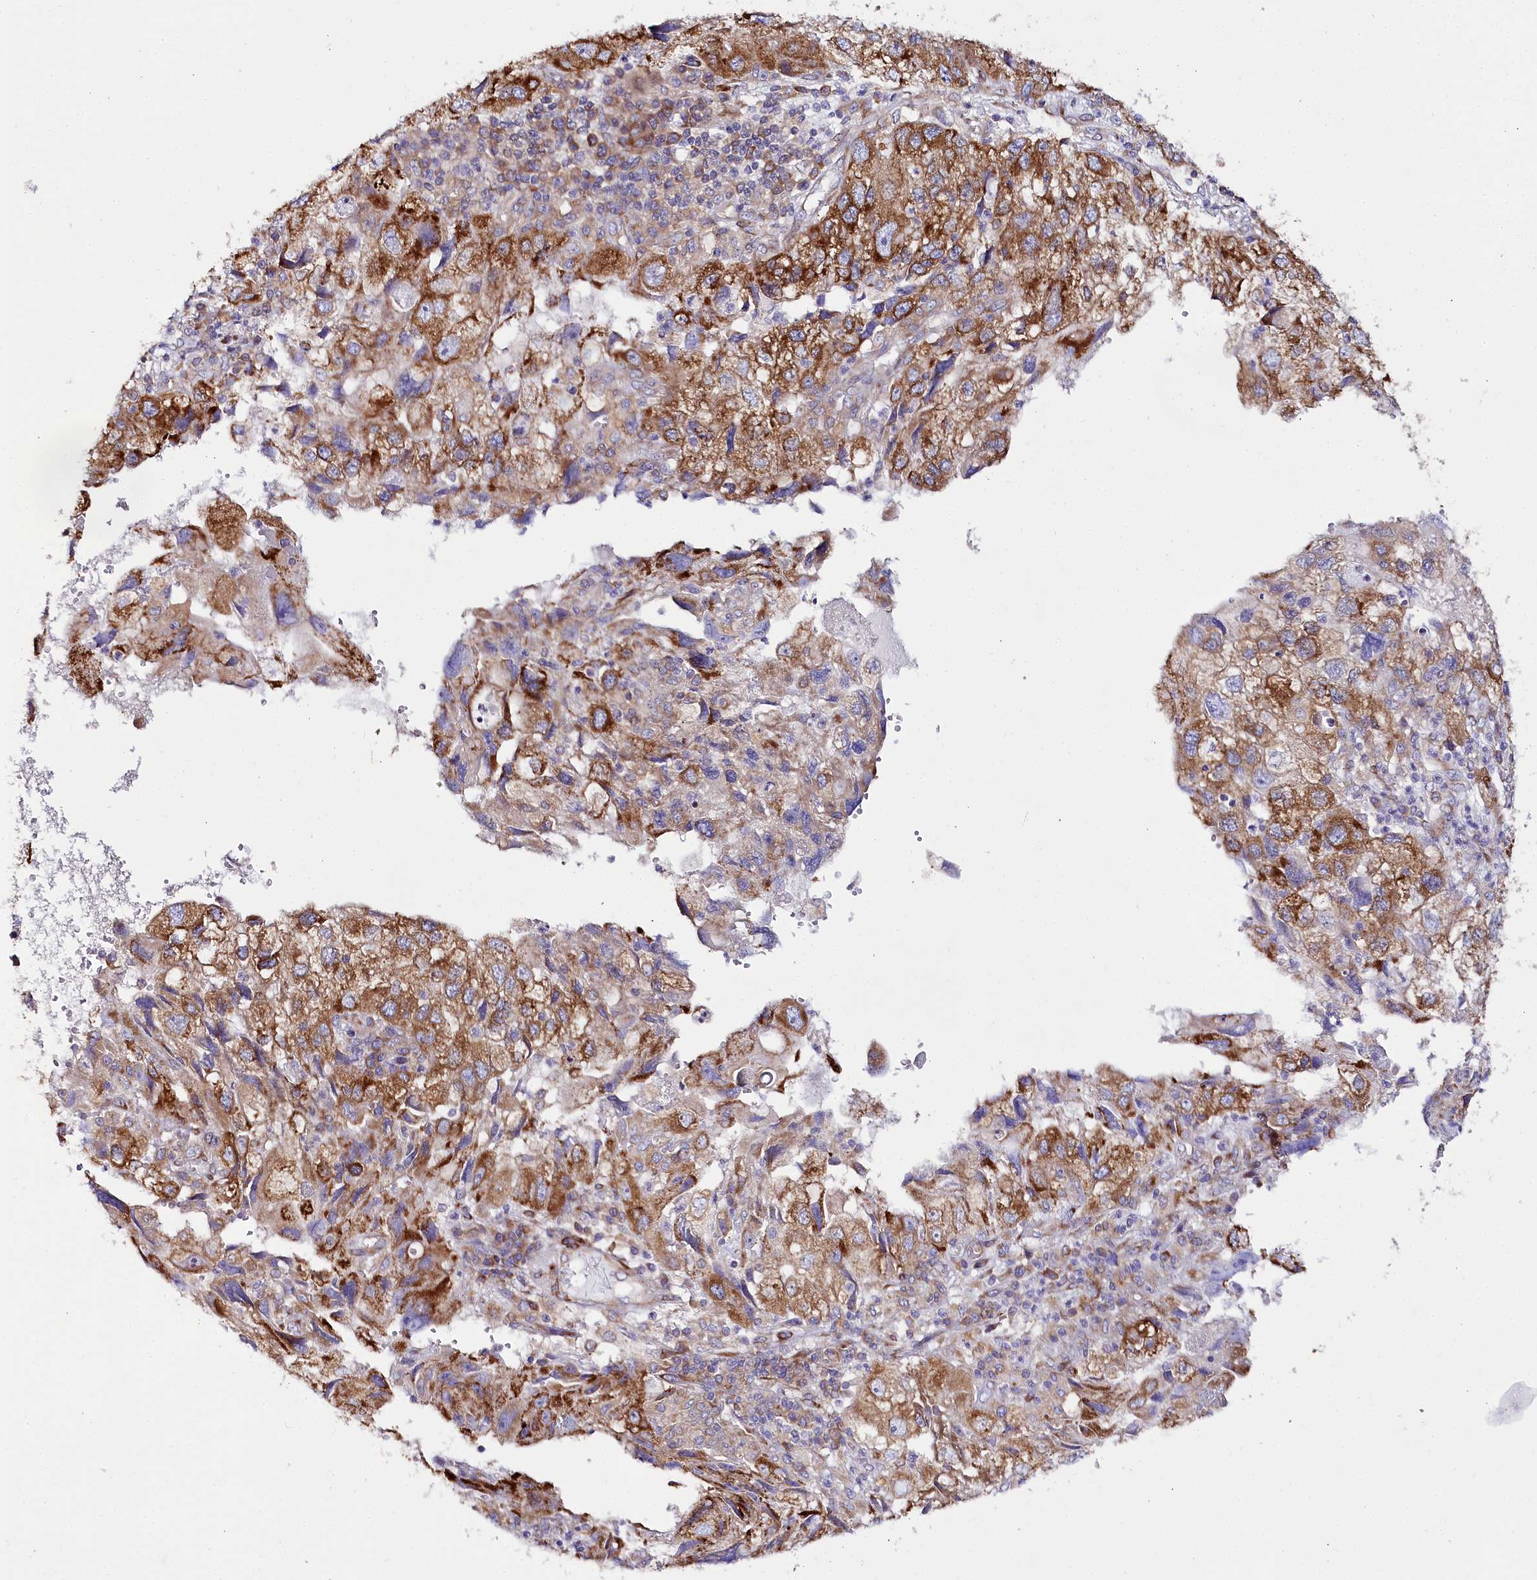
{"staining": {"intensity": "moderate", "quantity": ">75%", "location": "cytoplasmic/membranous"}, "tissue": "endometrial cancer", "cell_type": "Tumor cells", "image_type": "cancer", "snomed": [{"axis": "morphology", "description": "Adenocarcinoma, NOS"}, {"axis": "topography", "description": "Endometrium"}], "caption": "This micrograph exhibits adenocarcinoma (endometrial) stained with immunohistochemistry to label a protein in brown. The cytoplasmic/membranous of tumor cells show moderate positivity for the protein. Nuclei are counter-stained blue.", "gene": "THUMPD3", "patient": {"sex": "female", "age": 49}}